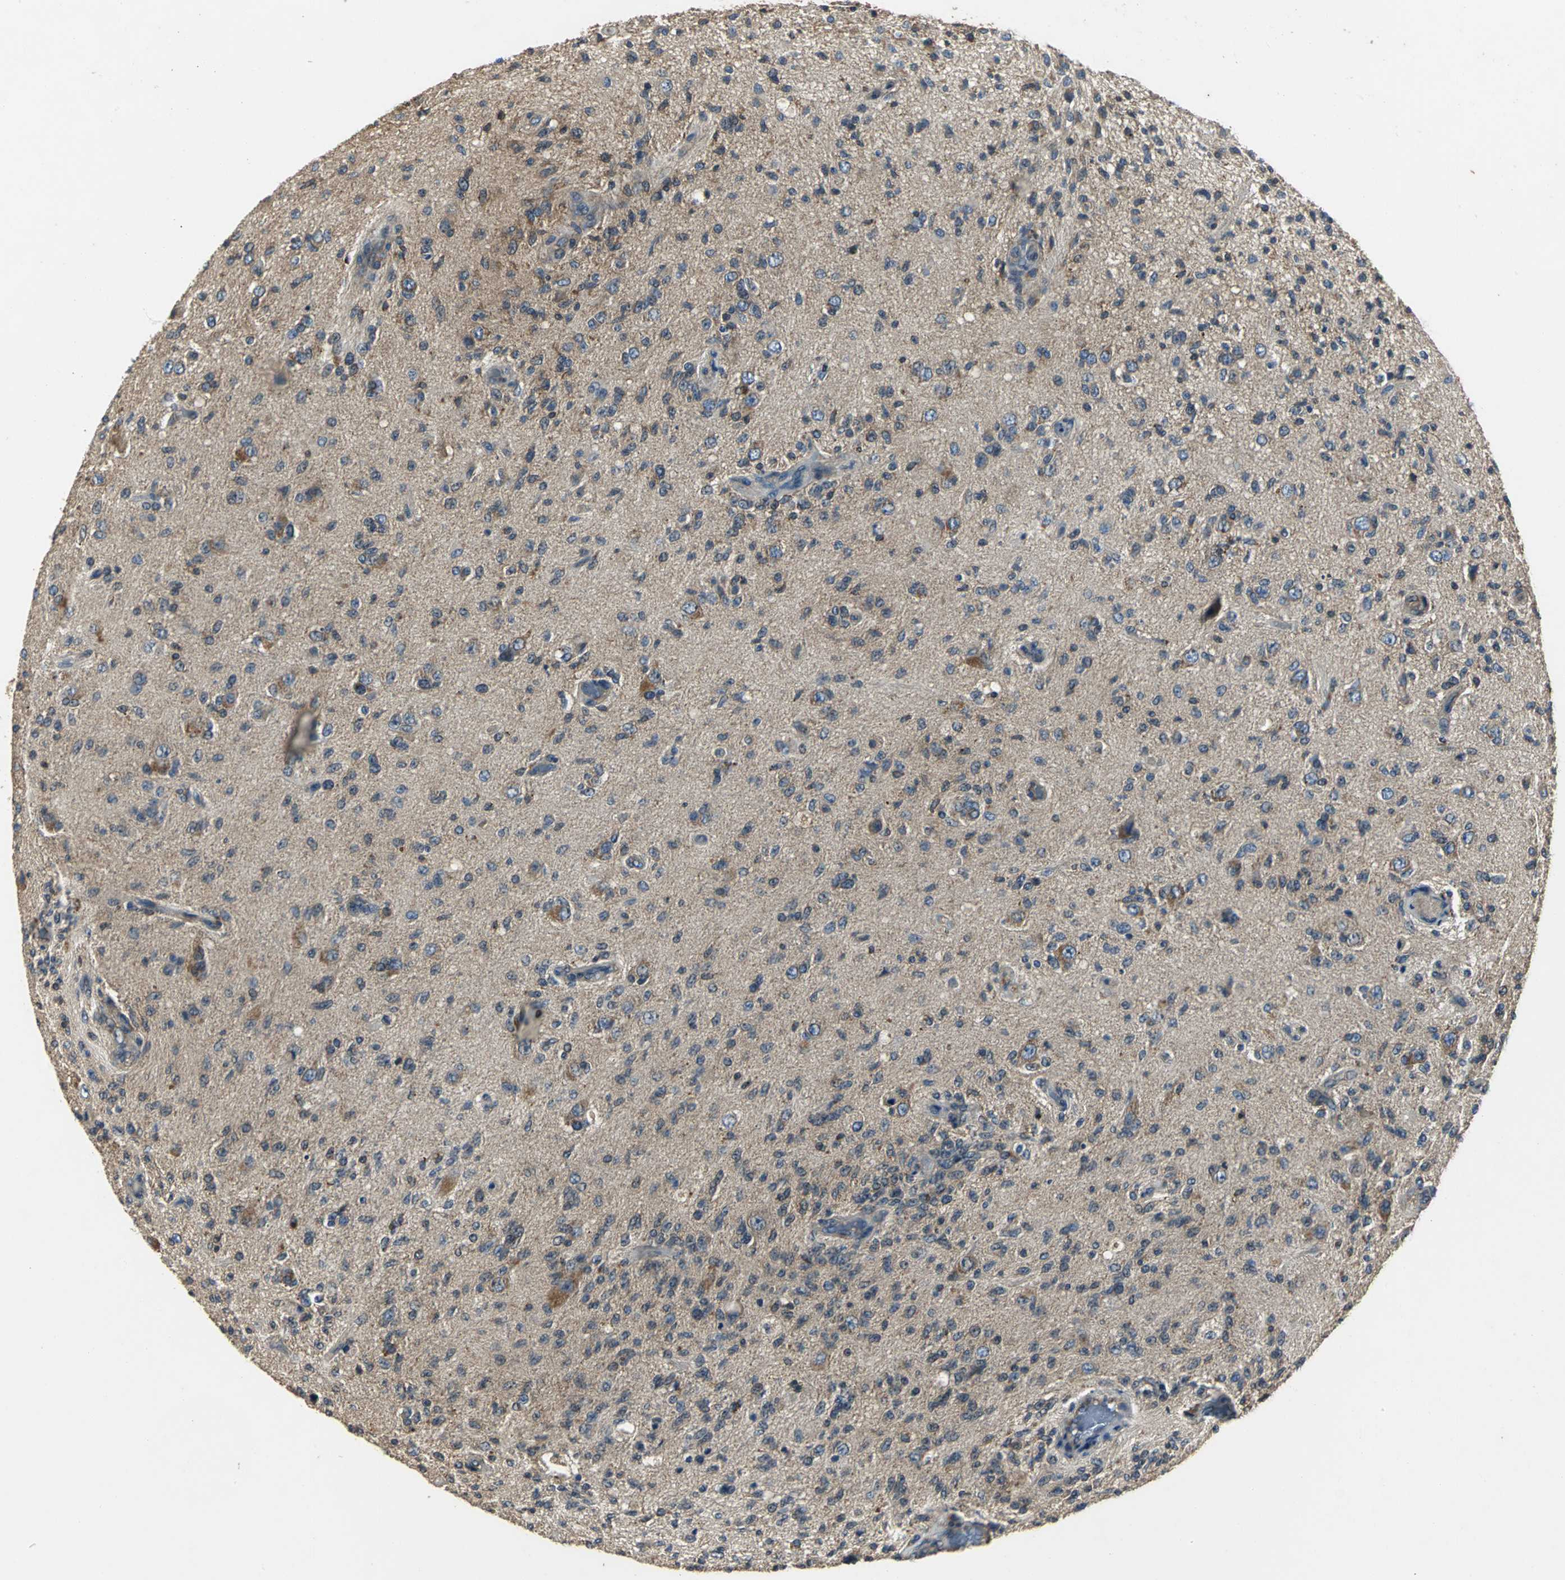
{"staining": {"intensity": "moderate", "quantity": ">75%", "location": "cytoplasmic/membranous"}, "tissue": "glioma", "cell_type": "Tumor cells", "image_type": "cancer", "snomed": [{"axis": "morphology", "description": "Normal tissue, NOS"}, {"axis": "morphology", "description": "Glioma, malignant, High grade"}, {"axis": "topography", "description": "Cerebral cortex"}], "caption": "Immunohistochemistry (IHC) micrograph of human high-grade glioma (malignant) stained for a protein (brown), which exhibits medium levels of moderate cytoplasmic/membranous positivity in approximately >75% of tumor cells.", "gene": "IRF3", "patient": {"sex": "male", "age": 77}}